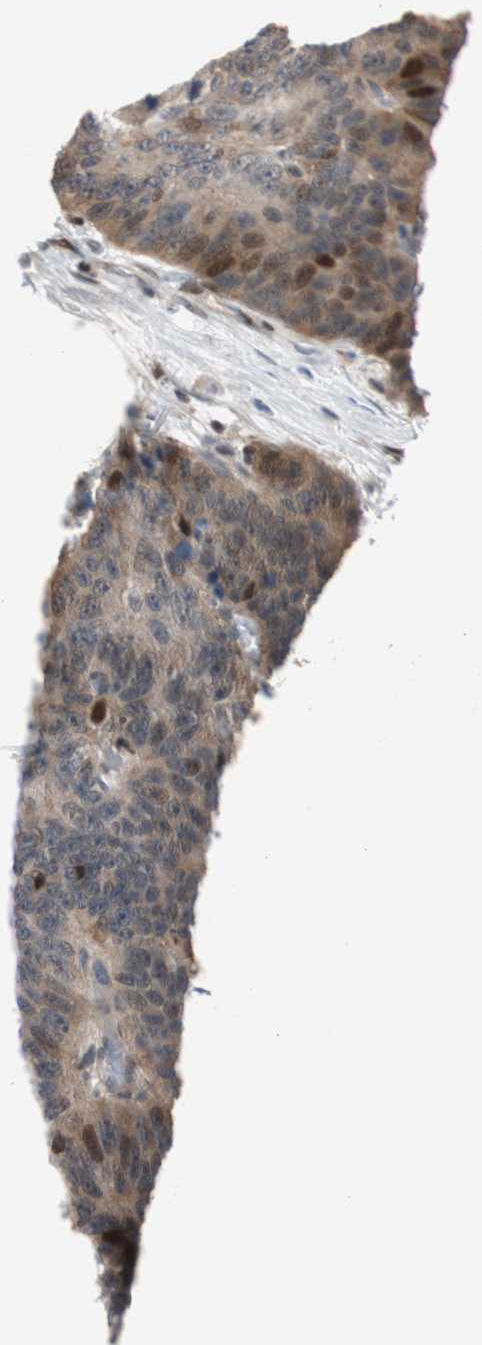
{"staining": {"intensity": "strong", "quantity": "25%-75%", "location": "cytoplasmic/membranous,nuclear"}, "tissue": "colorectal cancer", "cell_type": "Tumor cells", "image_type": "cancer", "snomed": [{"axis": "morphology", "description": "Adenocarcinoma, NOS"}, {"axis": "topography", "description": "Colon"}], "caption": "This is an image of IHC staining of adenocarcinoma (colorectal), which shows strong expression in the cytoplasmic/membranous and nuclear of tumor cells.", "gene": "RAD1", "patient": {"sex": "female", "age": 86}}